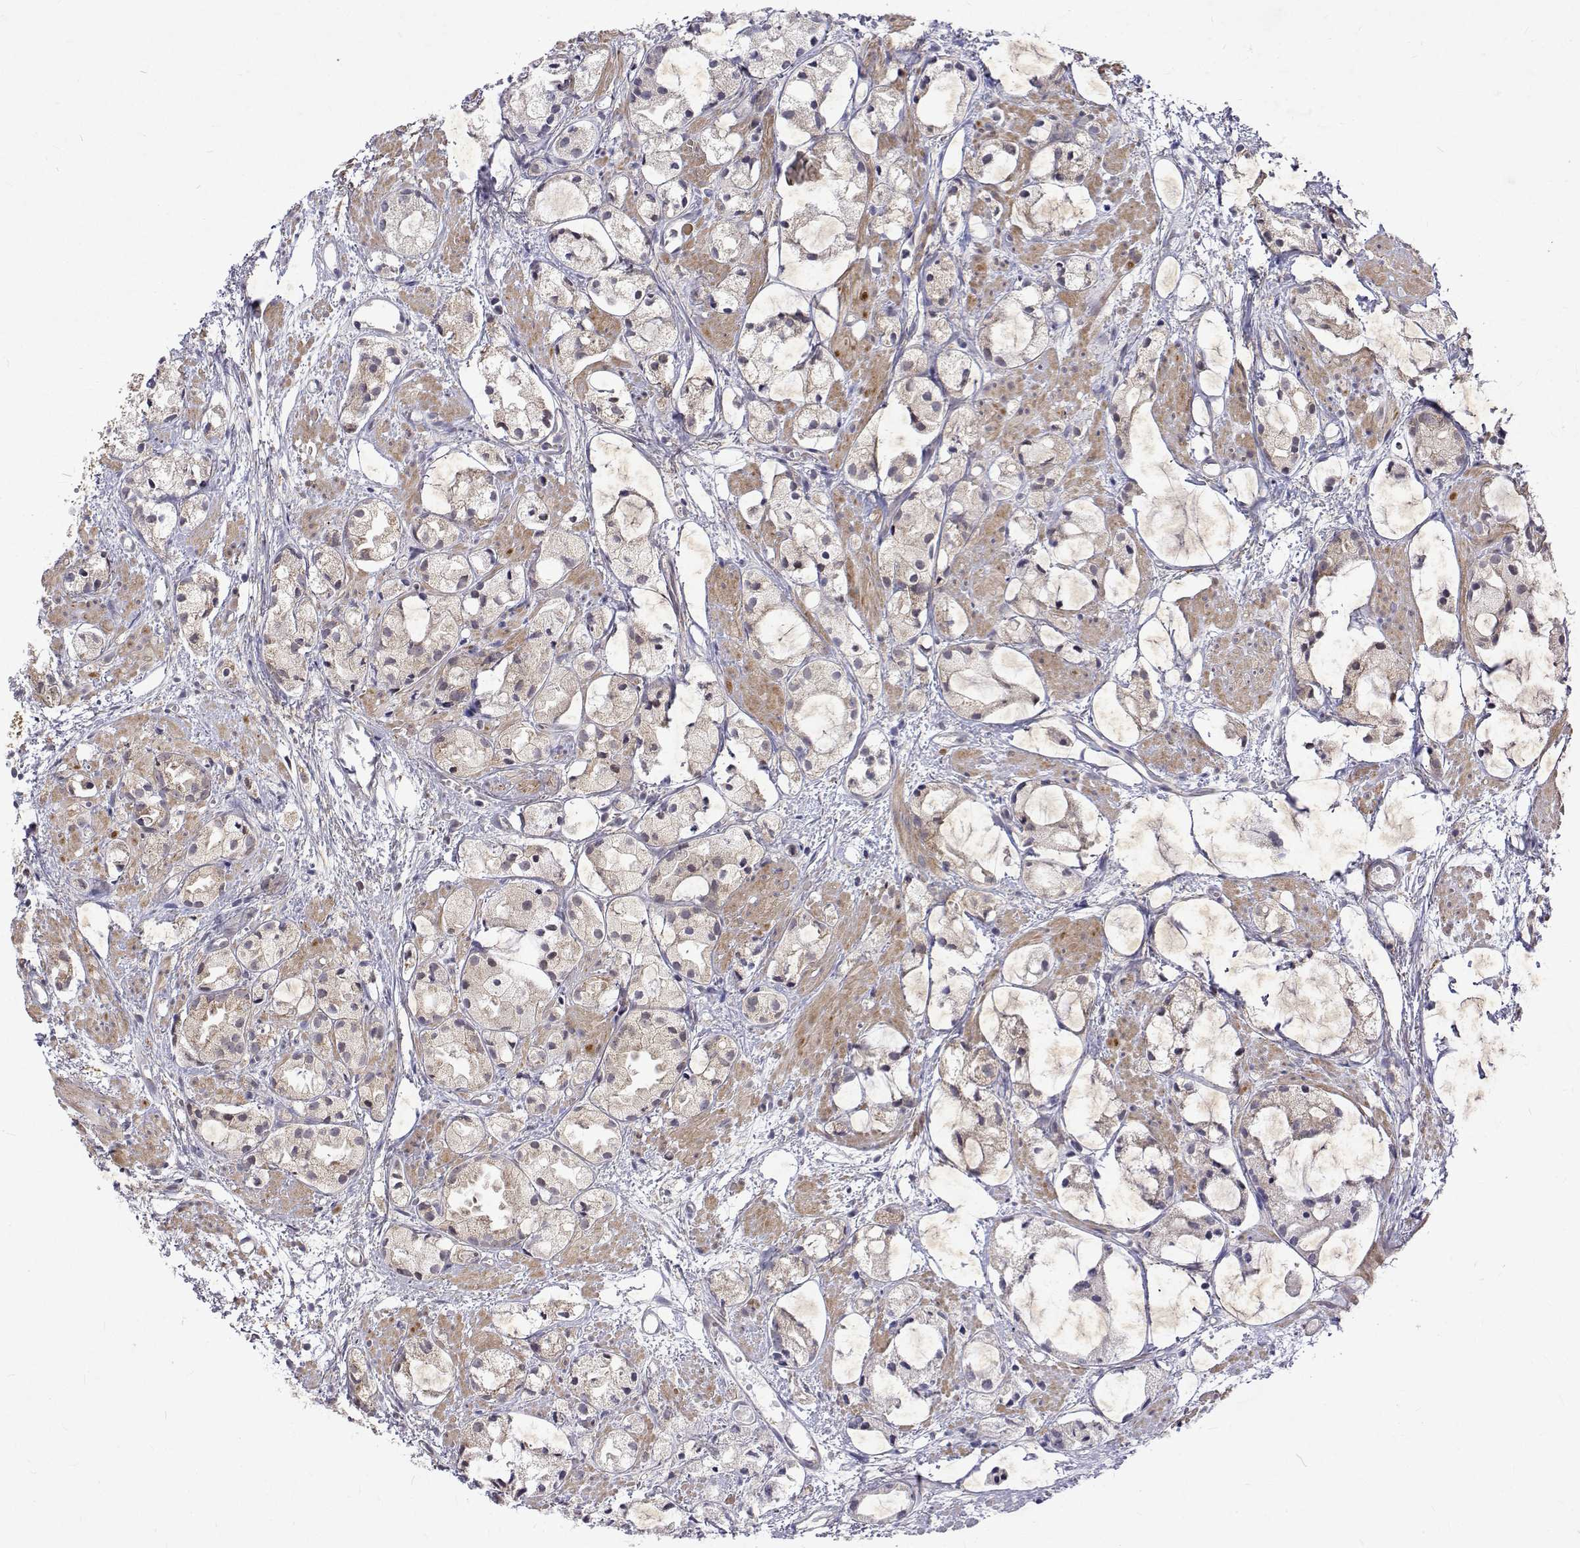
{"staining": {"intensity": "weak", "quantity": "<25%", "location": "cytoplasmic/membranous"}, "tissue": "prostate cancer", "cell_type": "Tumor cells", "image_type": "cancer", "snomed": [{"axis": "morphology", "description": "Adenocarcinoma, High grade"}, {"axis": "topography", "description": "Prostate"}], "caption": "The IHC micrograph has no significant staining in tumor cells of high-grade adenocarcinoma (prostate) tissue. Brightfield microscopy of immunohistochemistry (IHC) stained with DAB (3,3'-diaminobenzidine) (brown) and hematoxylin (blue), captured at high magnification.", "gene": "ALKBH8", "patient": {"sex": "male", "age": 85}}